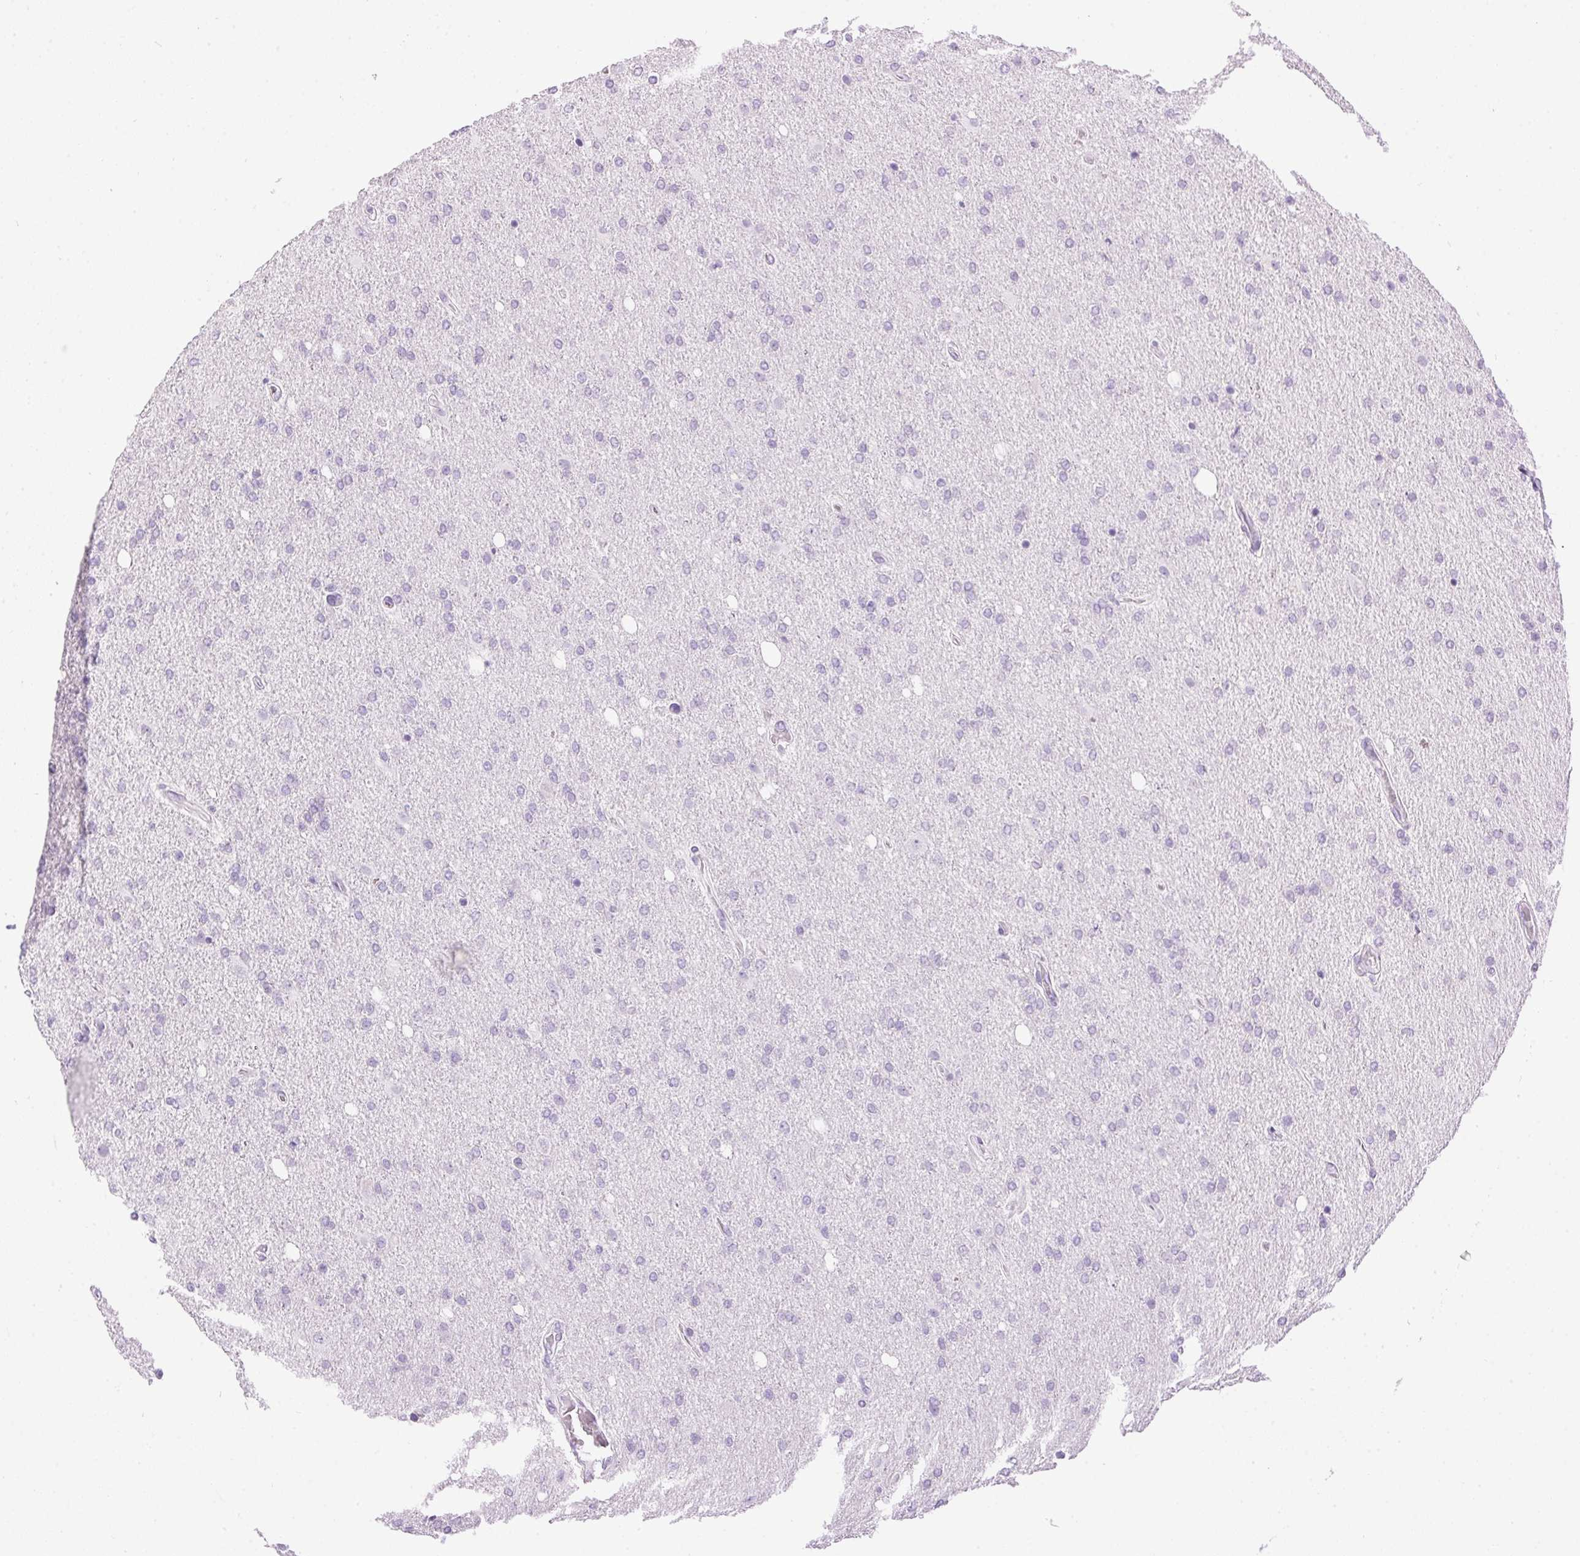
{"staining": {"intensity": "negative", "quantity": "none", "location": "none"}, "tissue": "glioma", "cell_type": "Tumor cells", "image_type": "cancer", "snomed": [{"axis": "morphology", "description": "Glioma, malignant, High grade"}, {"axis": "topography", "description": "Cerebral cortex"}], "caption": "Tumor cells are negative for brown protein staining in malignant glioma (high-grade).", "gene": "SP7", "patient": {"sex": "male", "age": 70}}